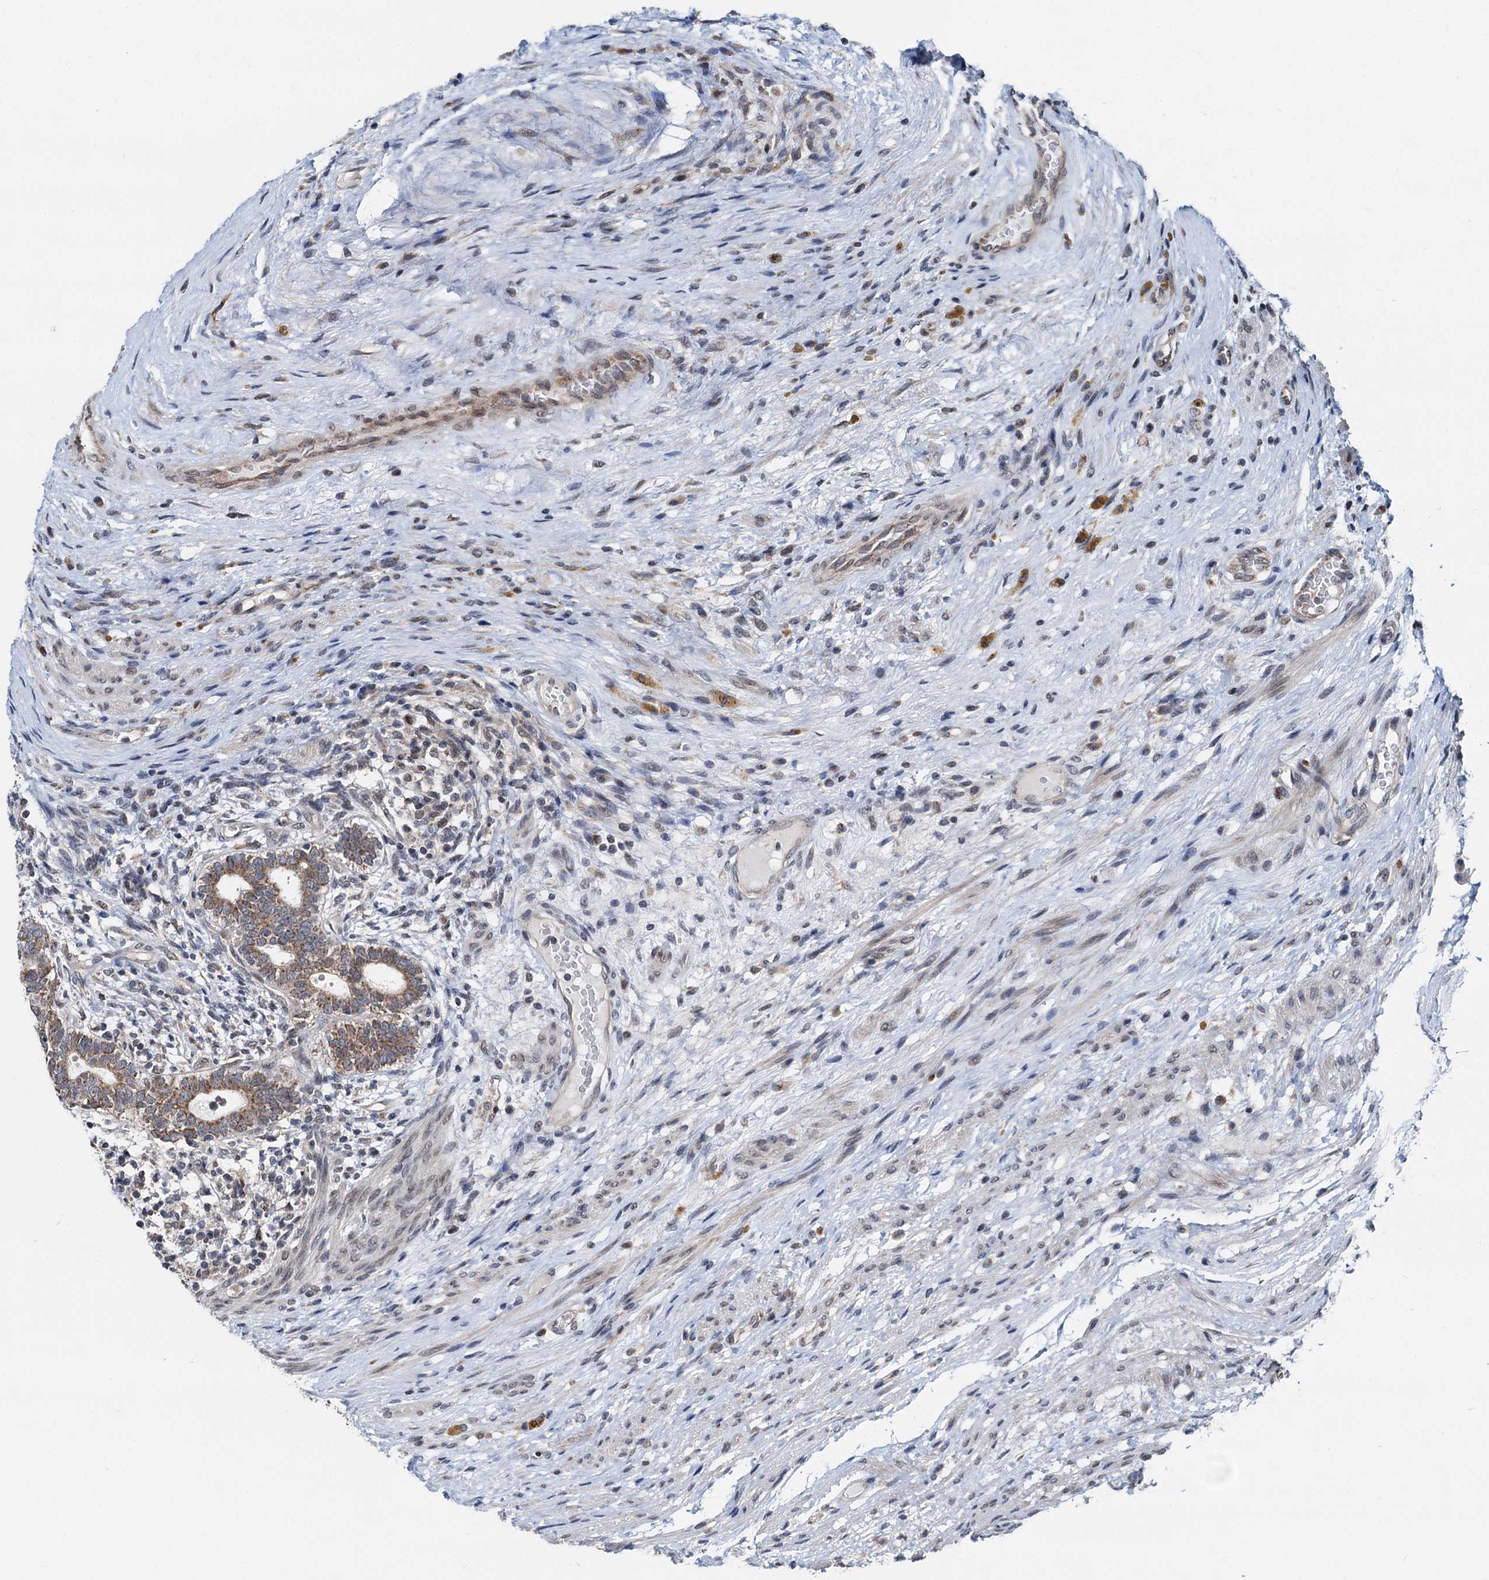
{"staining": {"intensity": "moderate", "quantity": ">75%", "location": "nuclear"}, "tissue": "testis cancer", "cell_type": "Tumor cells", "image_type": "cancer", "snomed": [{"axis": "morphology", "description": "Carcinoma, Embryonal, NOS"}, {"axis": "topography", "description": "Testis"}], "caption": "Embryonal carcinoma (testis) tissue reveals moderate nuclear staining in about >75% of tumor cells, visualized by immunohistochemistry. (IHC, brightfield microscopy, high magnification).", "gene": "MCMBP", "patient": {"sex": "male", "age": 26}}